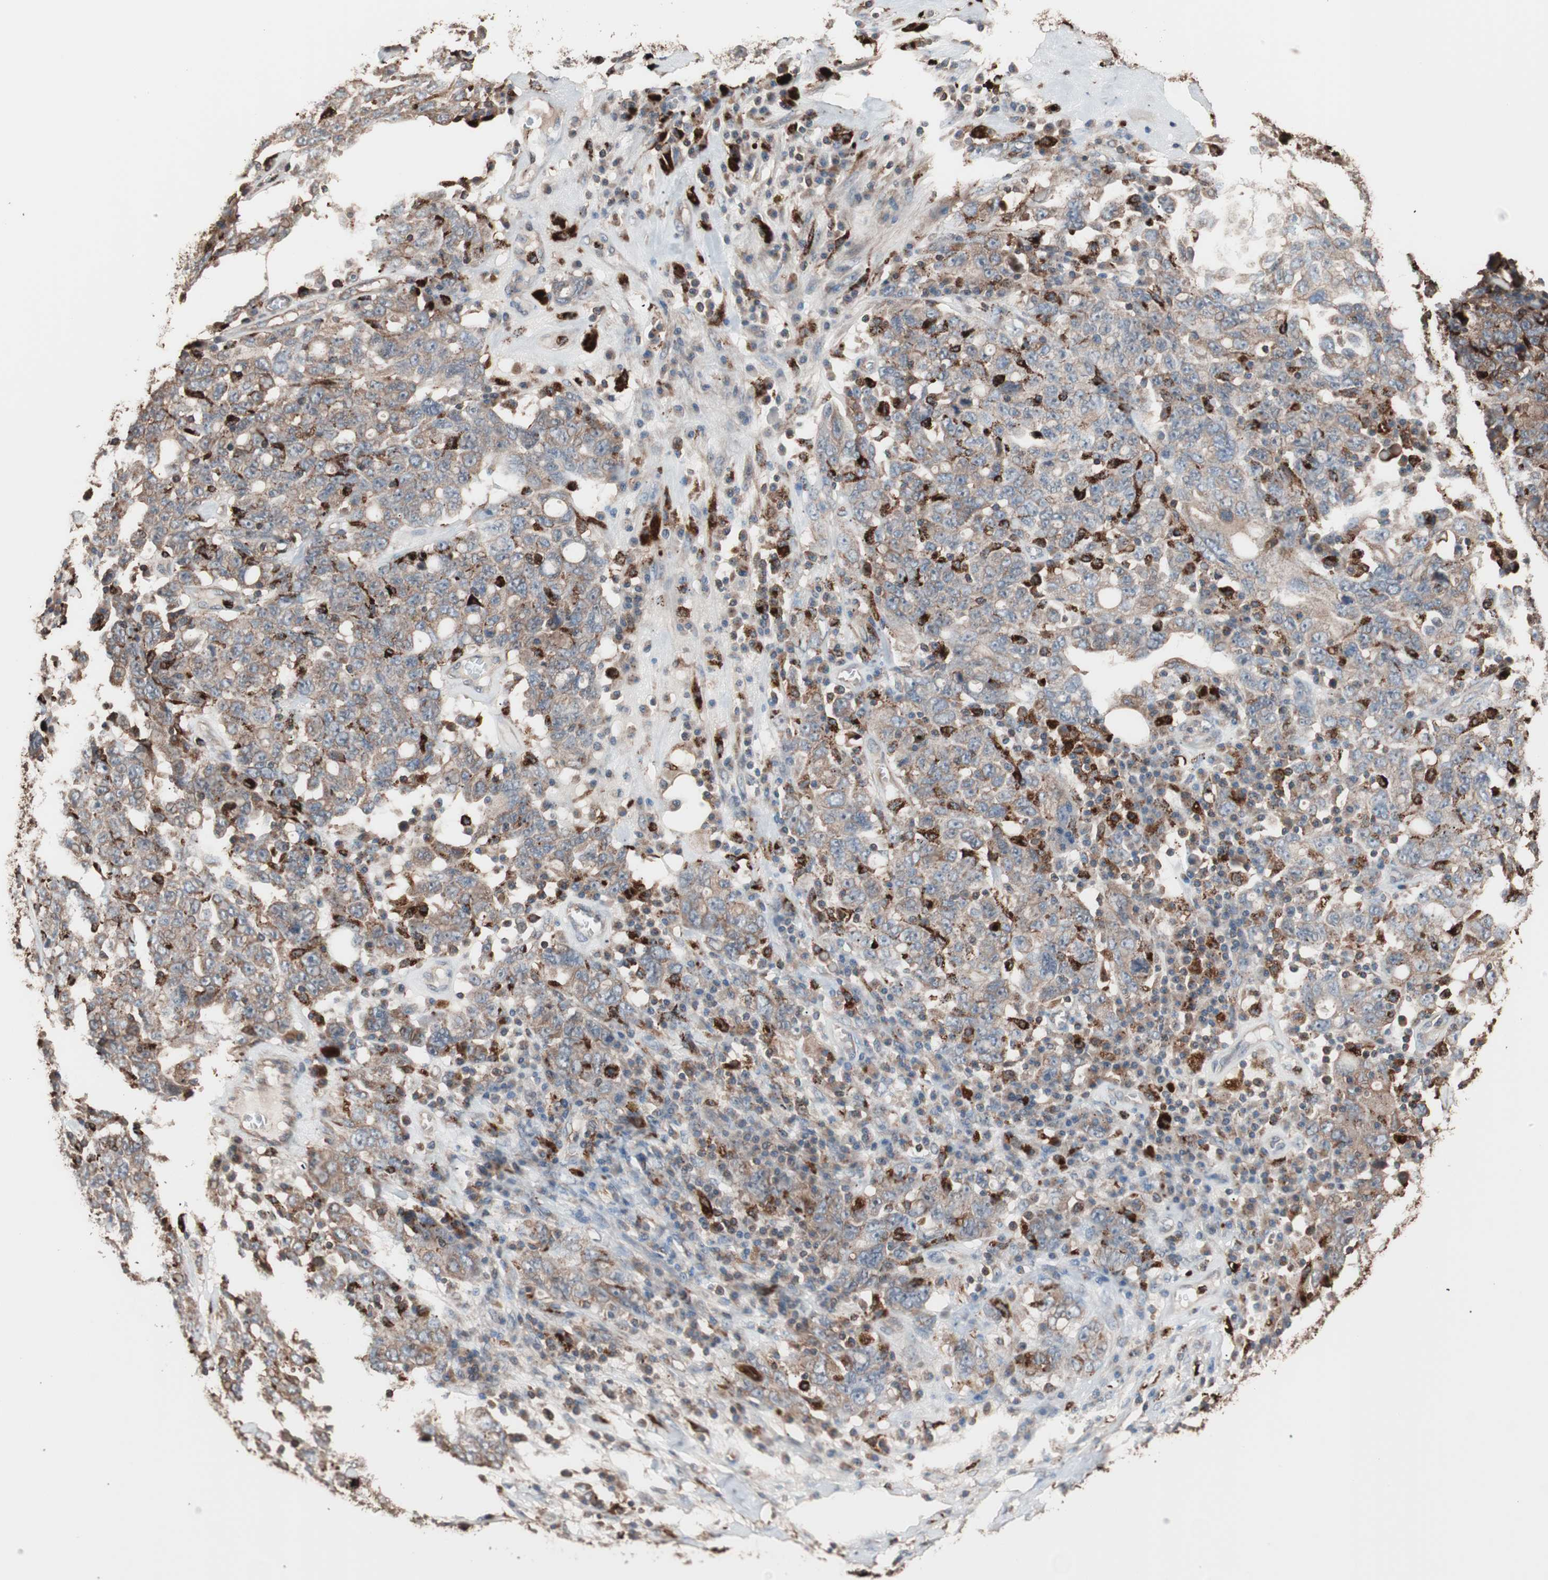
{"staining": {"intensity": "weak", "quantity": ">75%", "location": "cytoplasmic/membranous"}, "tissue": "ovarian cancer", "cell_type": "Tumor cells", "image_type": "cancer", "snomed": [{"axis": "morphology", "description": "Carcinoma, endometroid"}, {"axis": "topography", "description": "Ovary"}], "caption": "DAB (3,3'-diaminobenzidine) immunohistochemical staining of human endometroid carcinoma (ovarian) reveals weak cytoplasmic/membranous protein staining in about >75% of tumor cells. (DAB IHC, brown staining for protein, blue staining for nuclei).", "gene": "CCT3", "patient": {"sex": "female", "age": 62}}